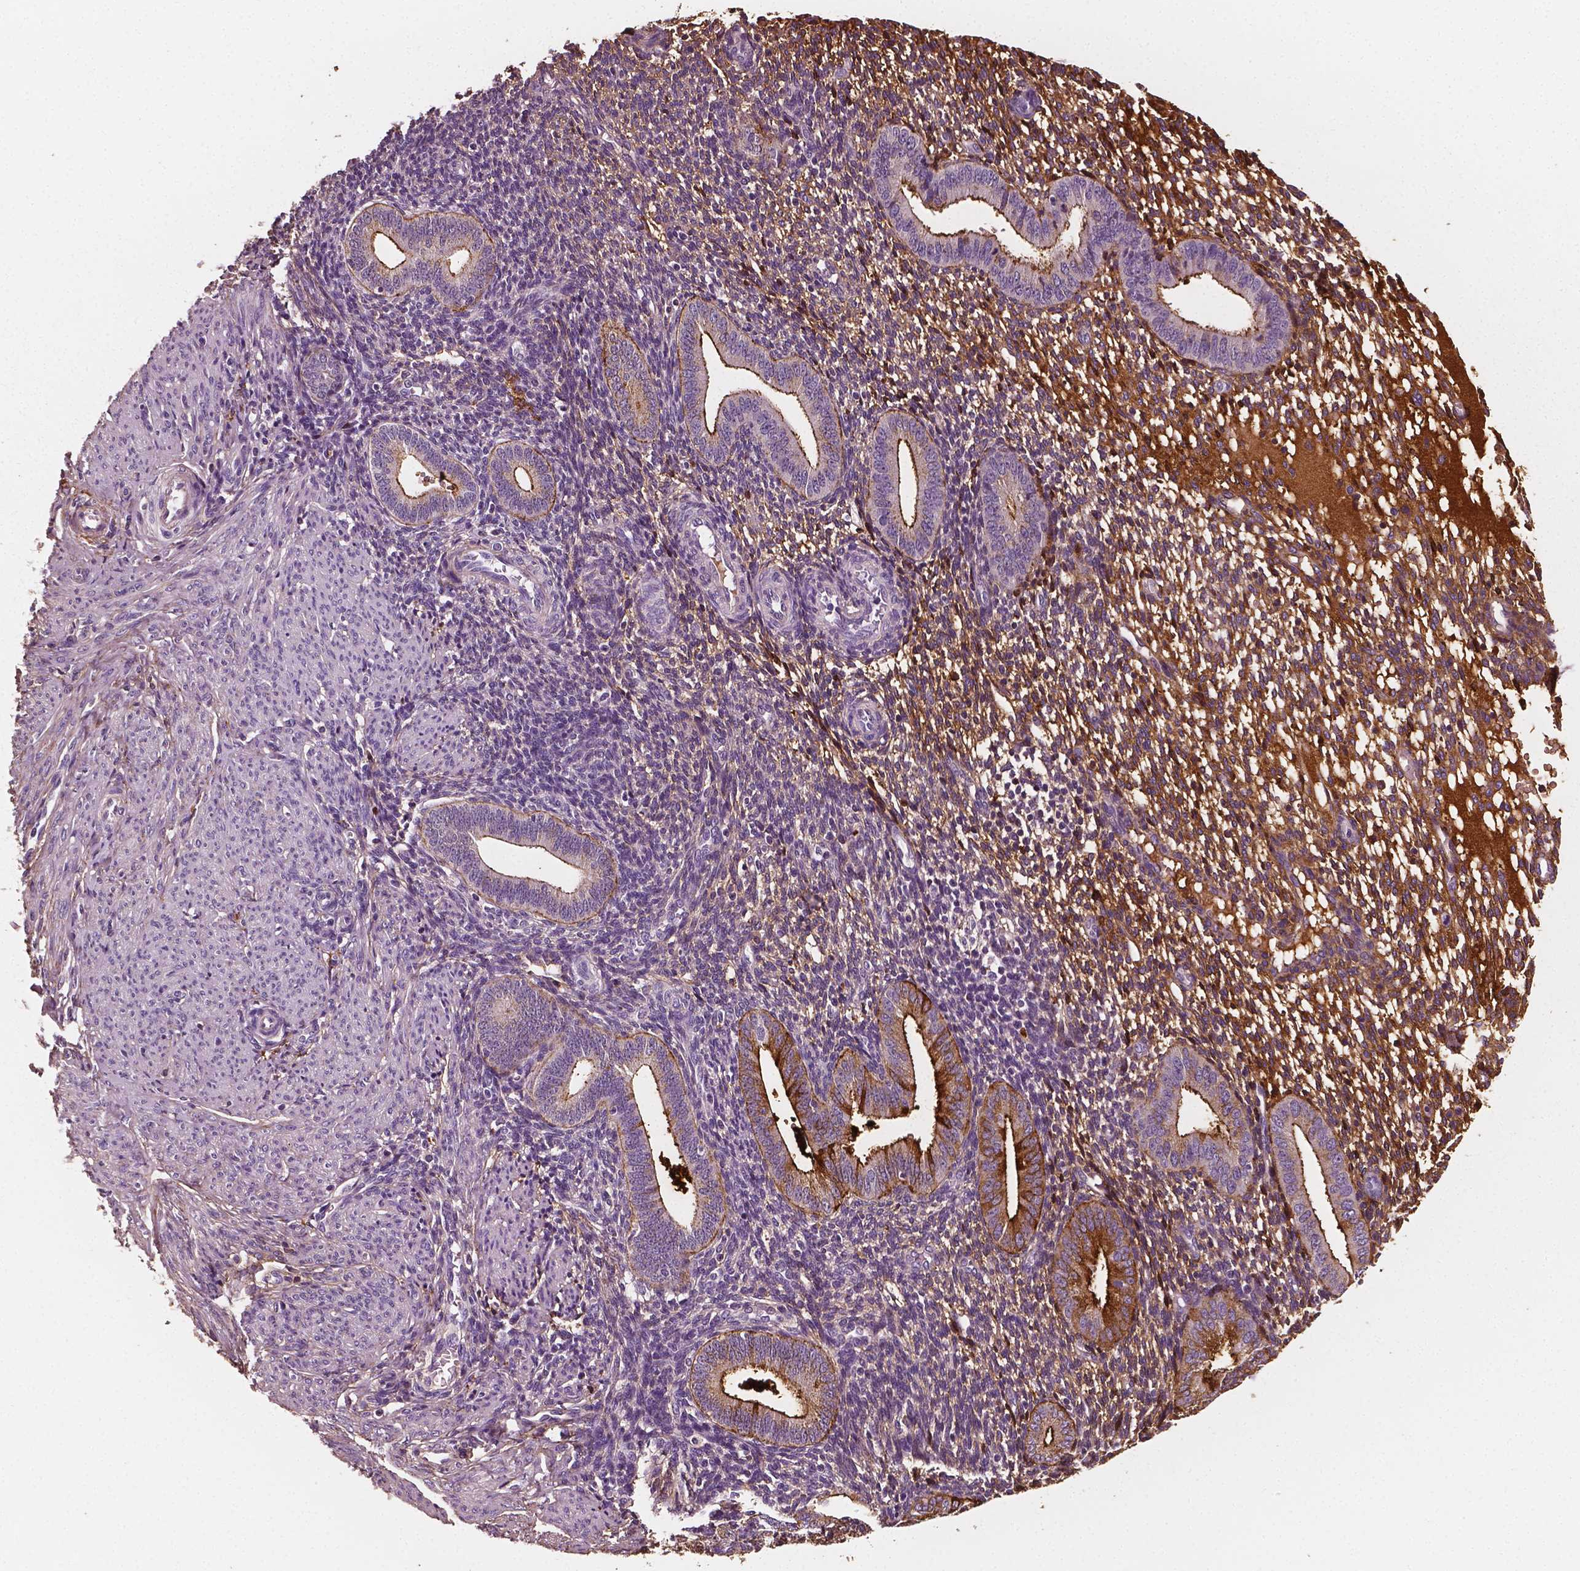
{"staining": {"intensity": "moderate", "quantity": "<25%", "location": "cytoplasmic/membranous"}, "tissue": "endometrium", "cell_type": "Cells in endometrial stroma", "image_type": "normal", "snomed": [{"axis": "morphology", "description": "Normal tissue, NOS"}, {"axis": "topography", "description": "Endometrium"}], "caption": "Moderate cytoplasmic/membranous protein expression is seen in approximately <25% of cells in endometrial stroma in endometrium.", "gene": "FBLN1", "patient": {"sex": "female", "age": 40}}